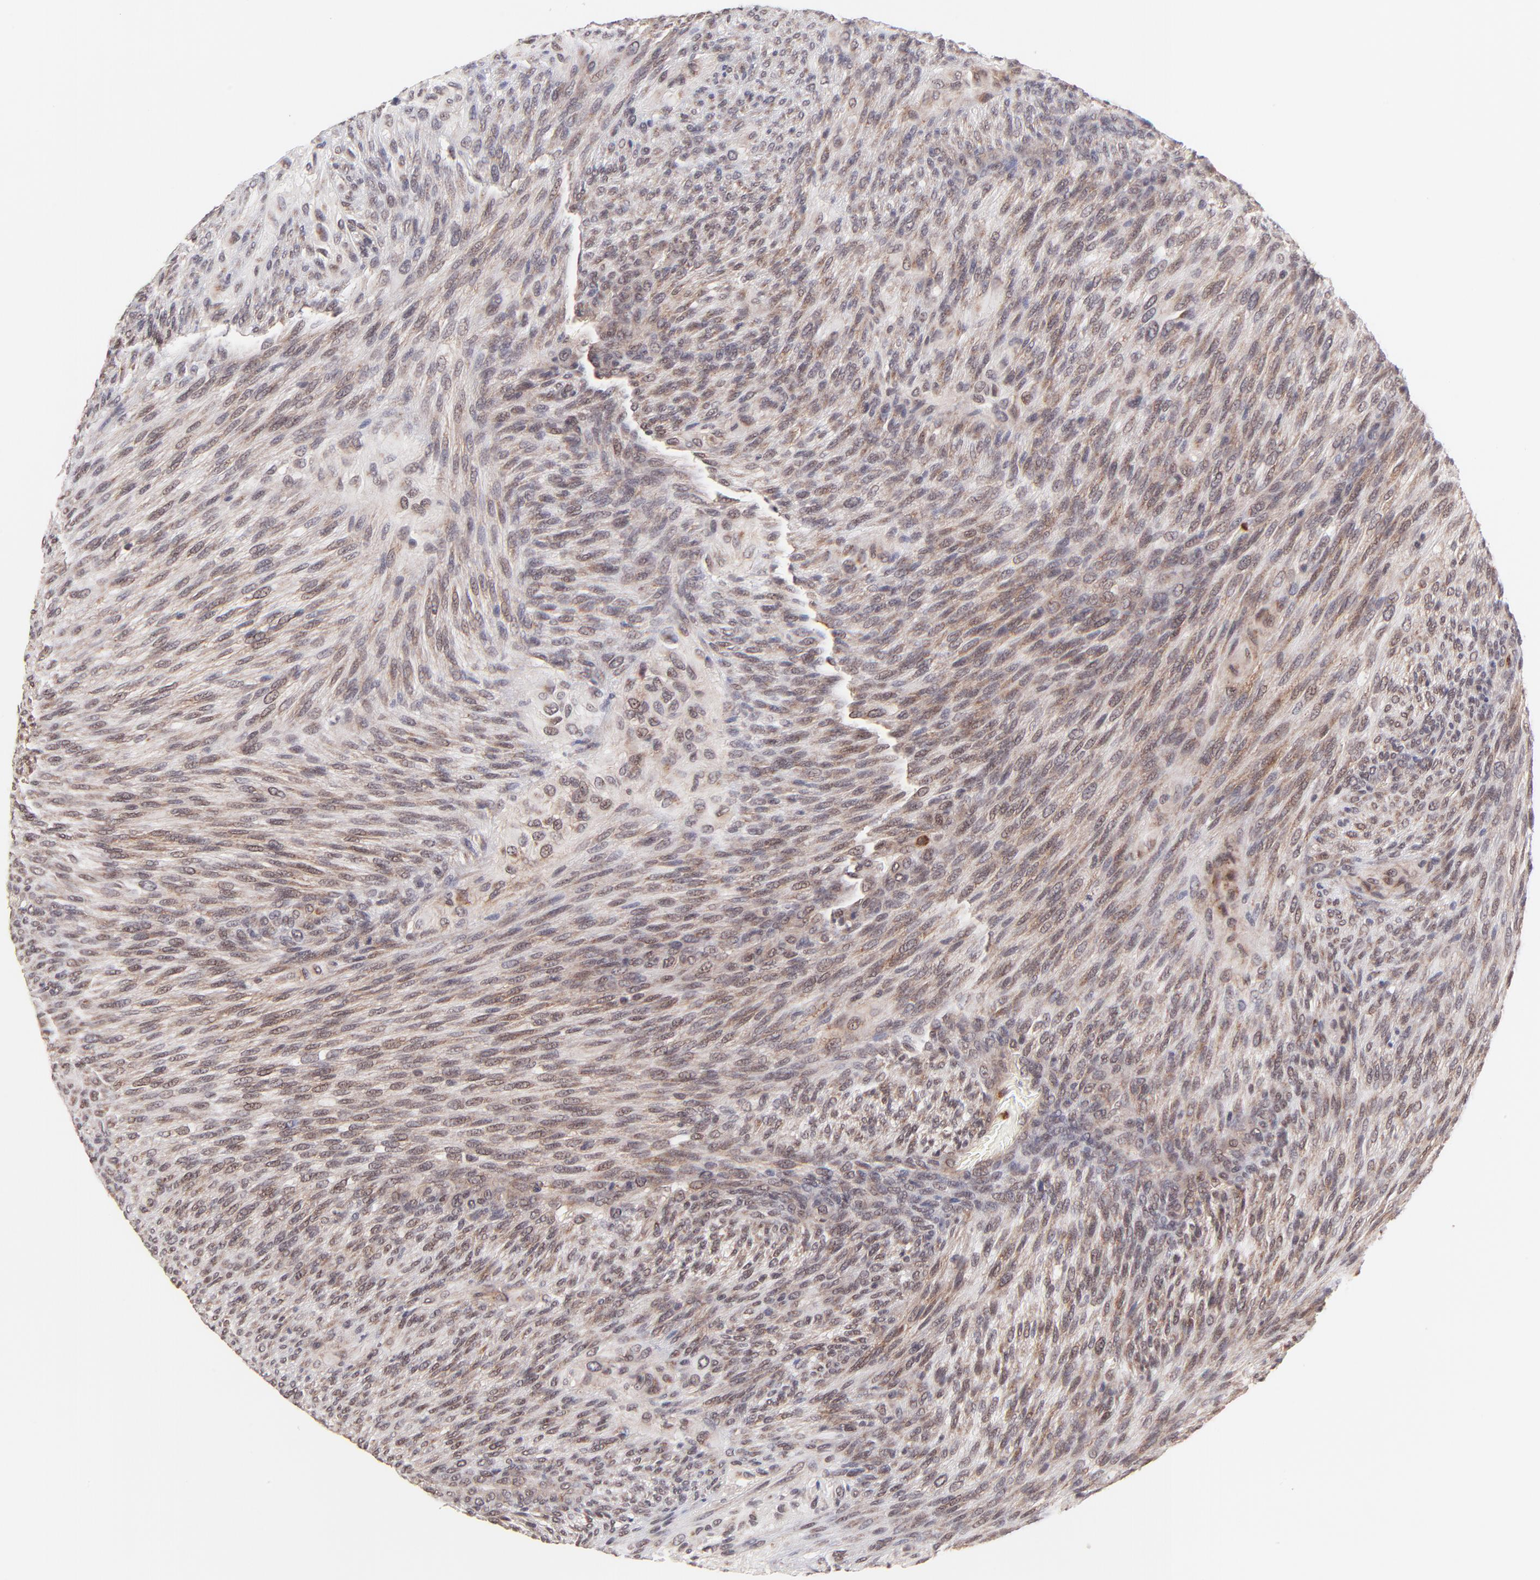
{"staining": {"intensity": "weak", "quantity": ">75%", "location": "nuclear"}, "tissue": "glioma", "cell_type": "Tumor cells", "image_type": "cancer", "snomed": [{"axis": "morphology", "description": "Glioma, malignant, High grade"}, {"axis": "topography", "description": "Cerebral cortex"}], "caption": "The photomicrograph reveals a brown stain indicating the presence of a protein in the nuclear of tumor cells in malignant glioma (high-grade).", "gene": "MED12", "patient": {"sex": "female", "age": 55}}